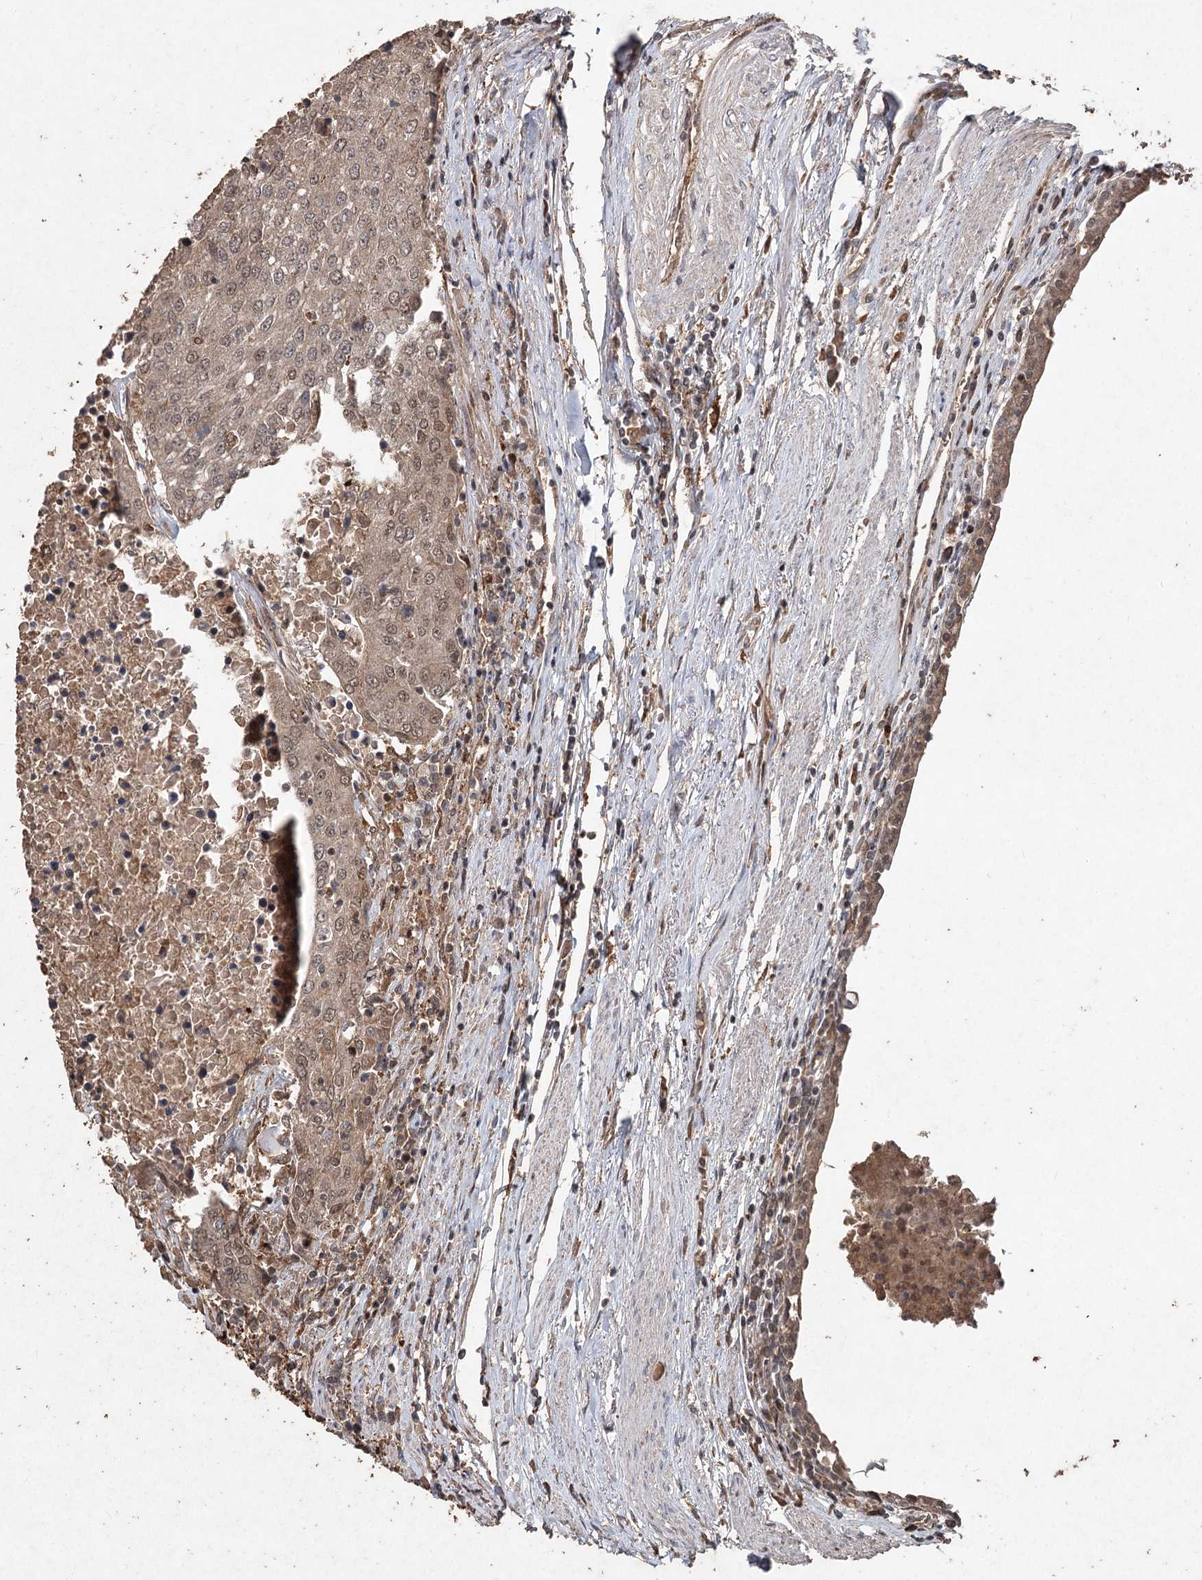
{"staining": {"intensity": "weak", "quantity": "25%-75%", "location": "cytoplasmic/membranous,nuclear"}, "tissue": "urothelial cancer", "cell_type": "Tumor cells", "image_type": "cancer", "snomed": [{"axis": "morphology", "description": "Urothelial carcinoma, High grade"}, {"axis": "topography", "description": "Urinary bladder"}], "caption": "A brown stain shows weak cytoplasmic/membranous and nuclear positivity of a protein in human urothelial cancer tumor cells.", "gene": "FBXO7", "patient": {"sex": "female", "age": 85}}